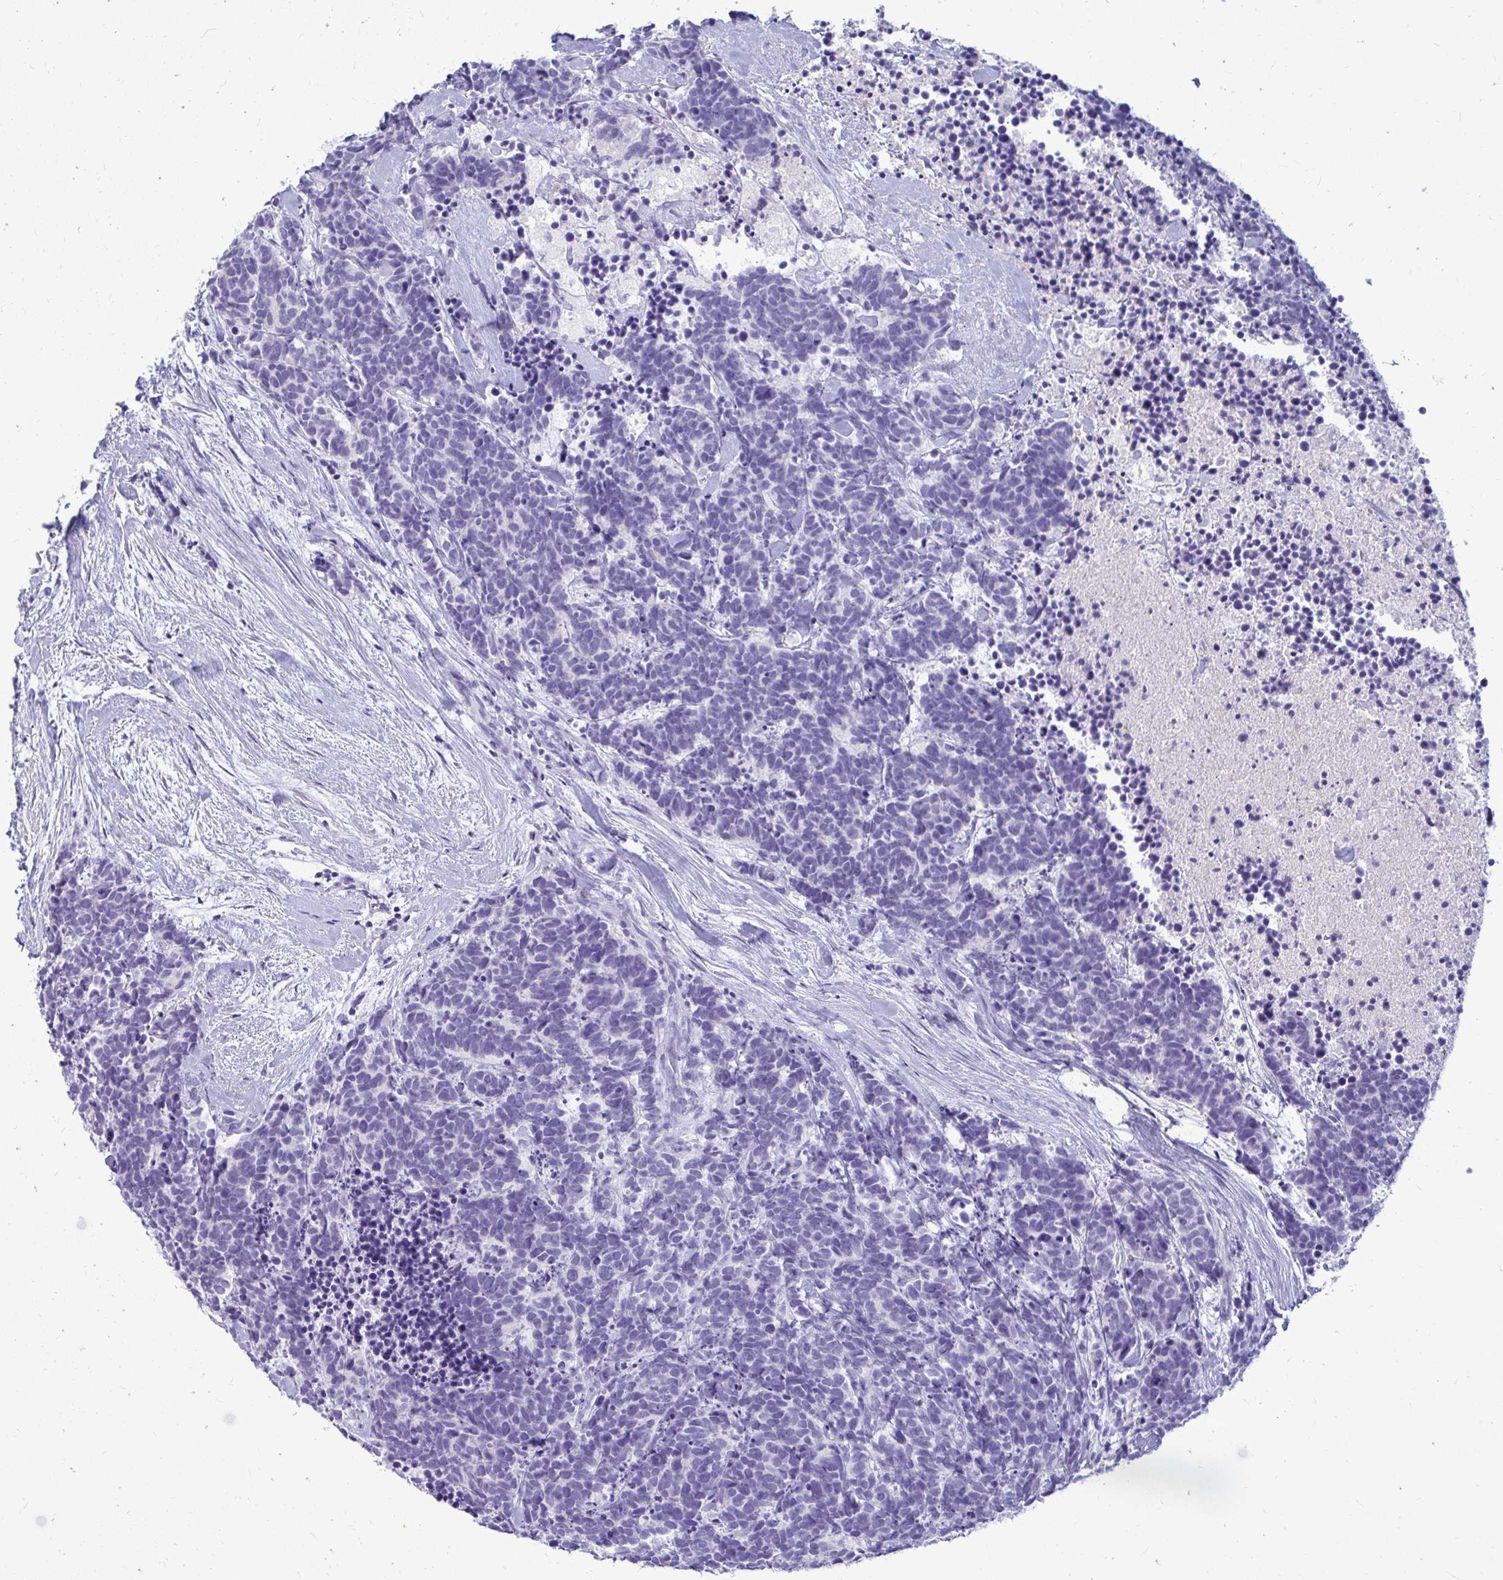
{"staining": {"intensity": "negative", "quantity": "none", "location": "none"}, "tissue": "carcinoid", "cell_type": "Tumor cells", "image_type": "cancer", "snomed": [{"axis": "morphology", "description": "Carcinoma, NOS"}, {"axis": "morphology", "description": "Carcinoid, malignant, NOS"}, {"axis": "topography", "description": "Prostate"}], "caption": "This is an immunohistochemistry histopathology image of carcinoid. There is no expression in tumor cells.", "gene": "NANOGNB", "patient": {"sex": "male", "age": 57}}